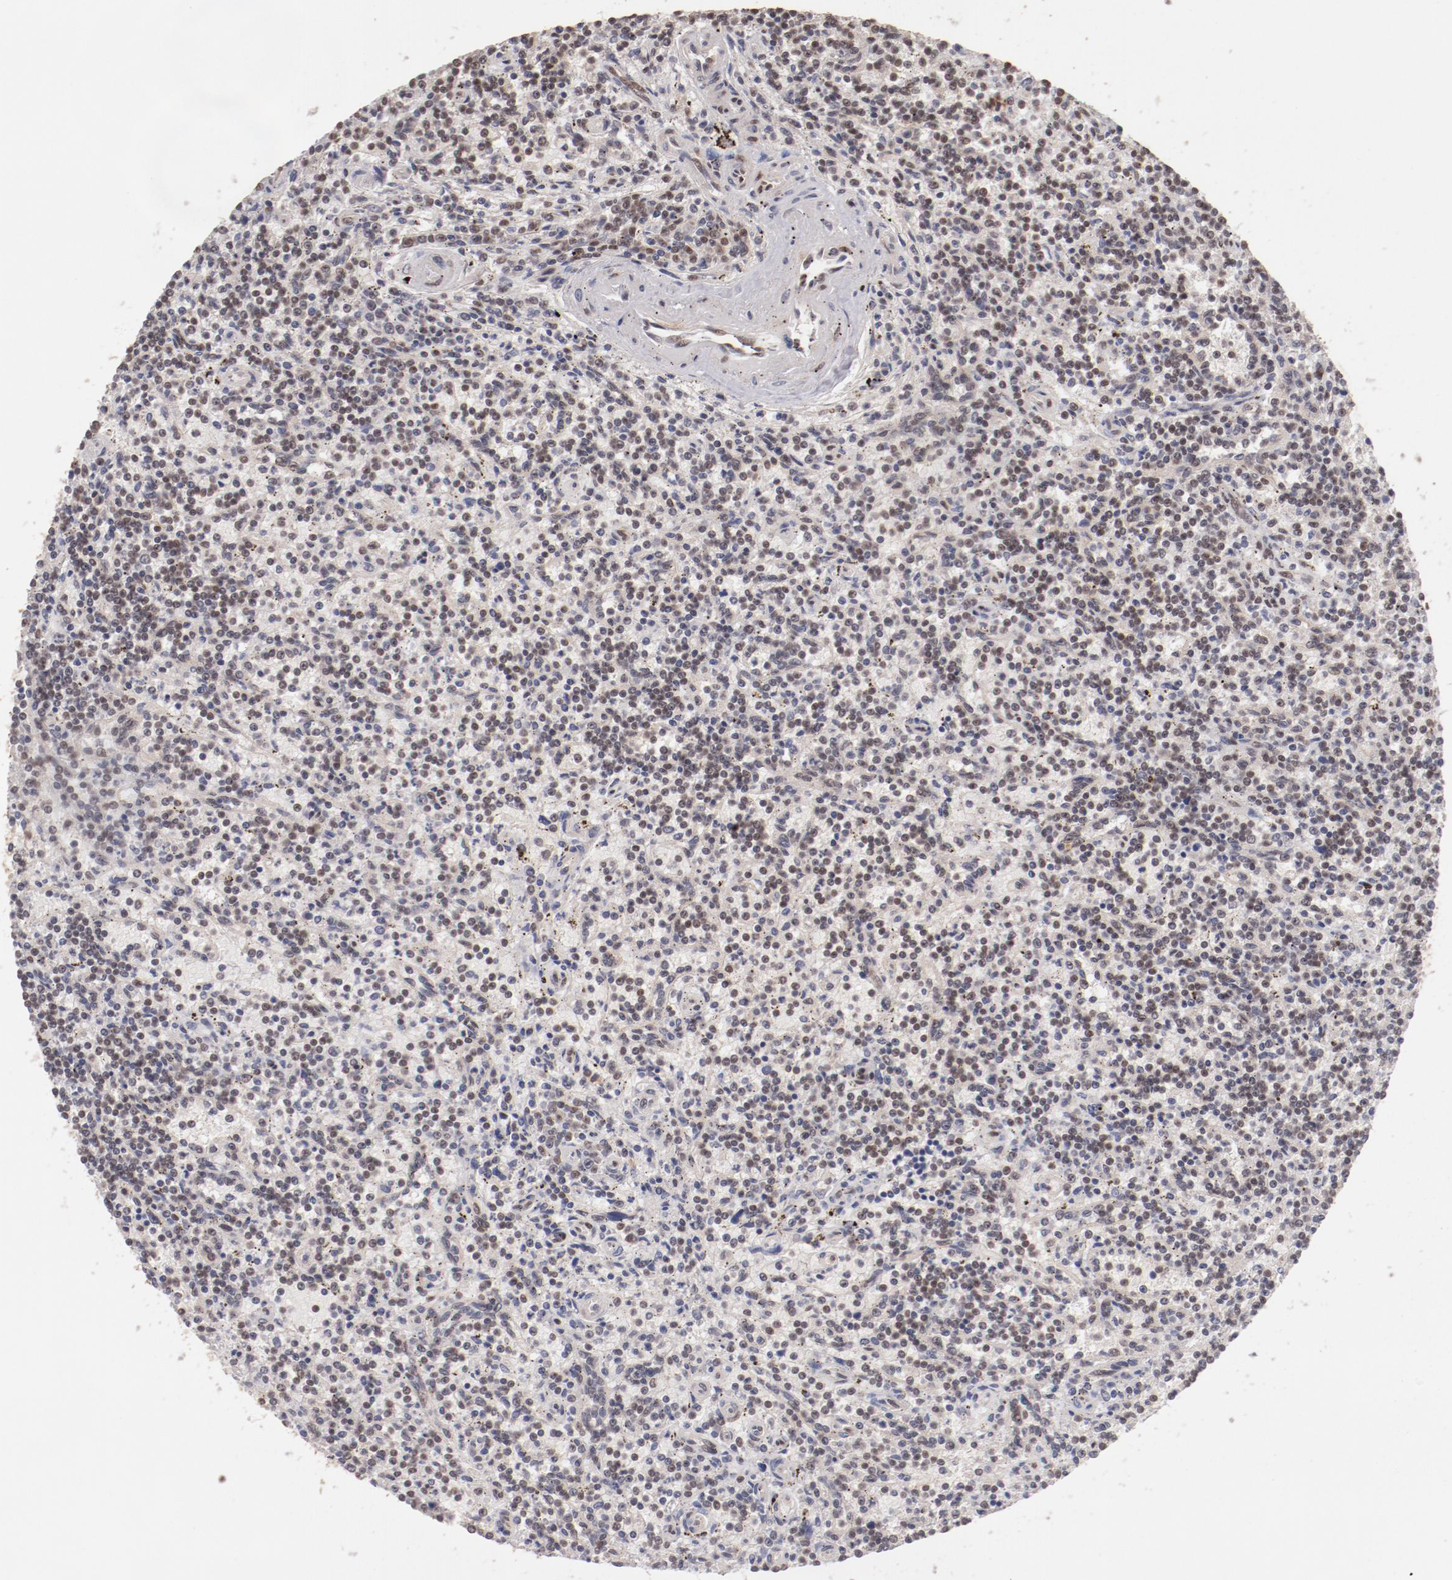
{"staining": {"intensity": "weak", "quantity": "<25%", "location": "nuclear"}, "tissue": "lymphoma", "cell_type": "Tumor cells", "image_type": "cancer", "snomed": [{"axis": "morphology", "description": "Malignant lymphoma, non-Hodgkin's type, Low grade"}, {"axis": "topography", "description": "Spleen"}], "caption": "Tumor cells are negative for brown protein staining in lymphoma.", "gene": "CLOCK", "patient": {"sex": "male", "age": 73}}